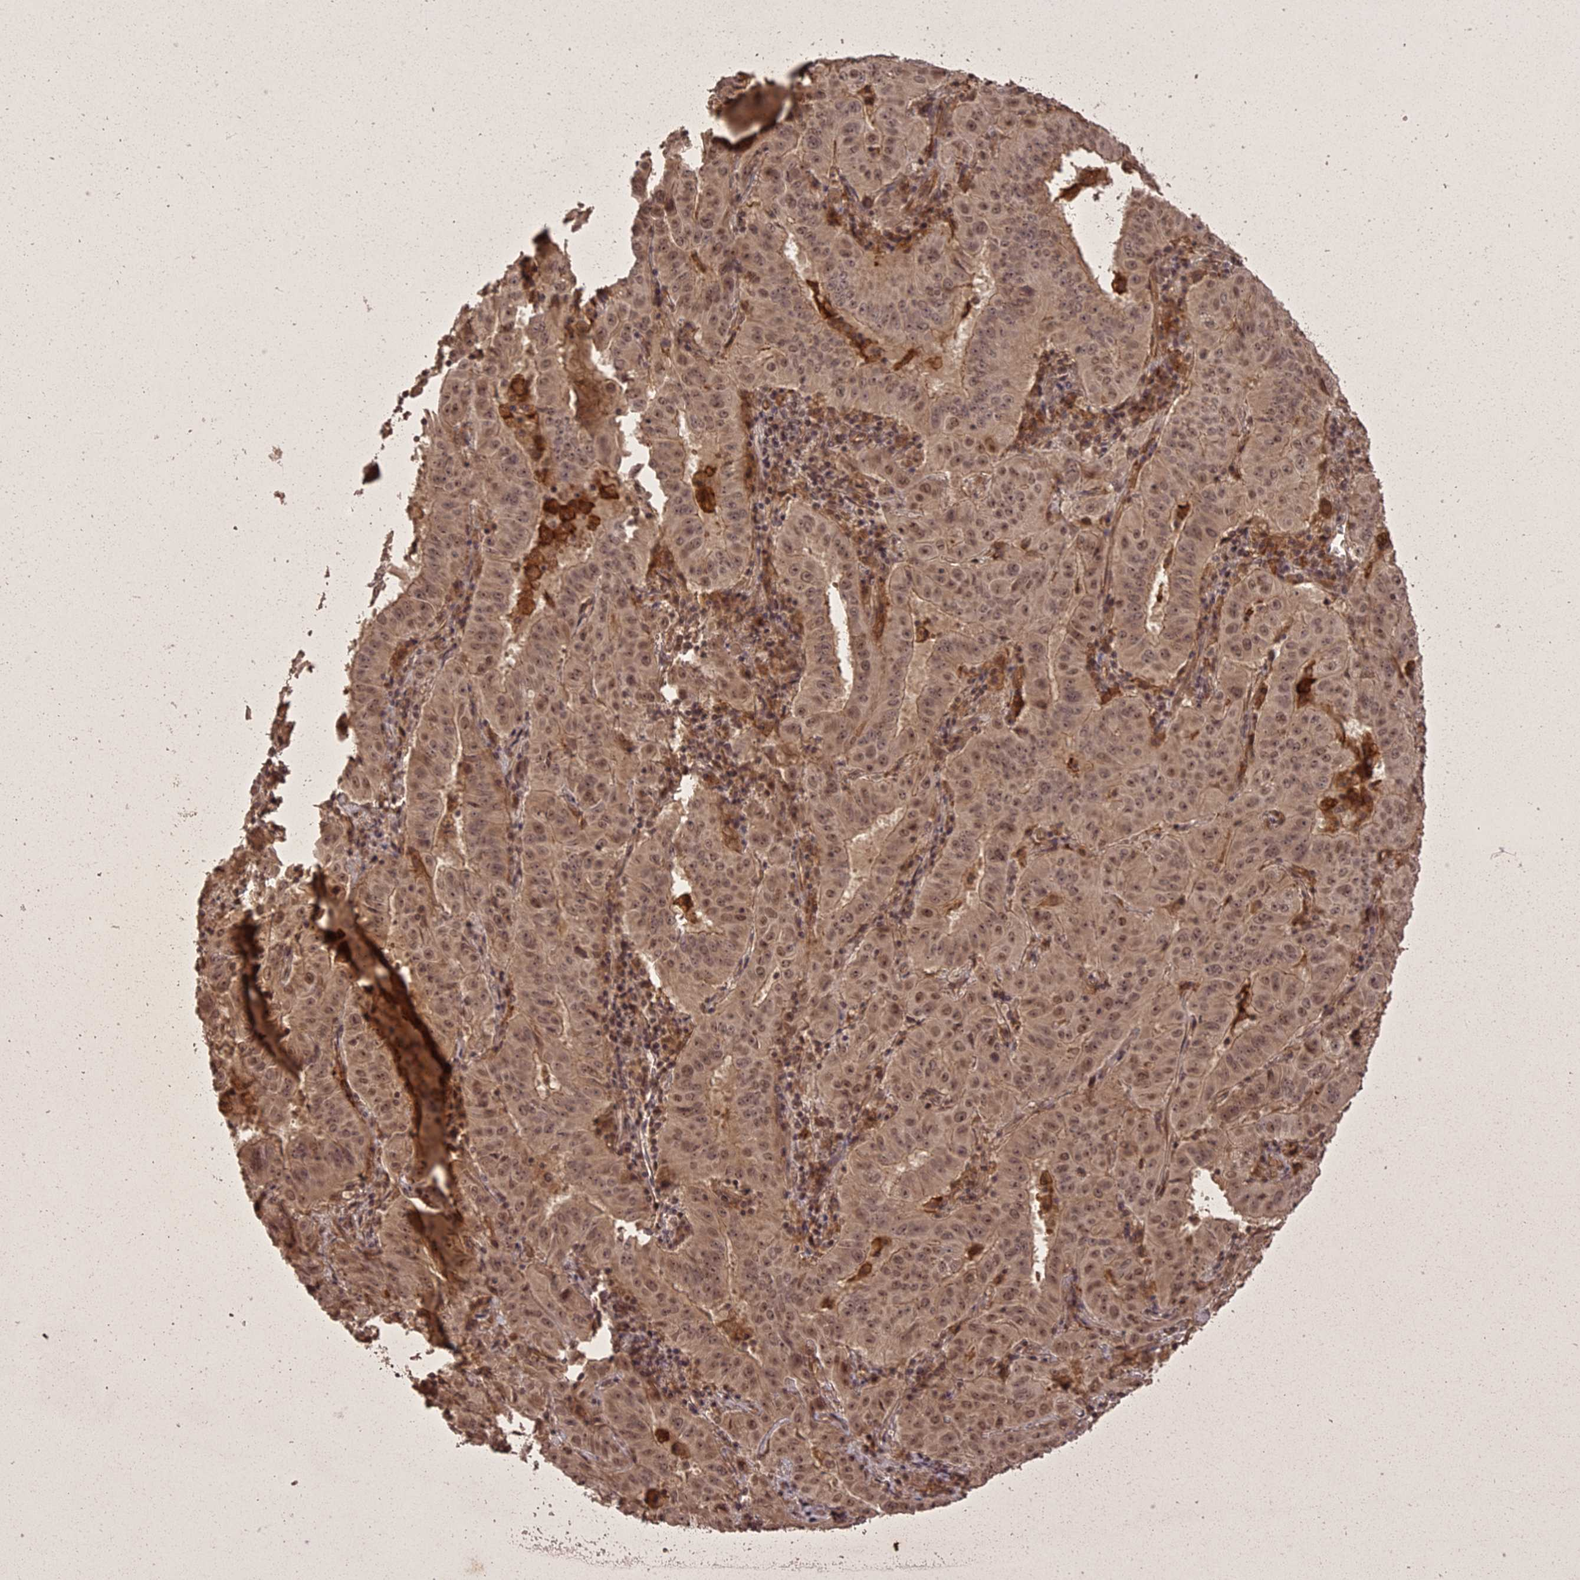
{"staining": {"intensity": "moderate", "quantity": ">75%", "location": "cytoplasmic/membranous,nuclear"}, "tissue": "pancreatic cancer", "cell_type": "Tumor cells", "image_type": "cancer", "snomed": [{"axis": "morphology", "description": "Adenocarcinoma, NOS"}, {"axis": "topography", "description": "Pancreas"}], "caption": "The immunohistochemical stain shows moderate cytoplasmic/membranous and nuclear expression in tumor cells of pancreatic cancer tissue.", "gene": "ING5", "patient": {"sex": "male", "age": 63}}